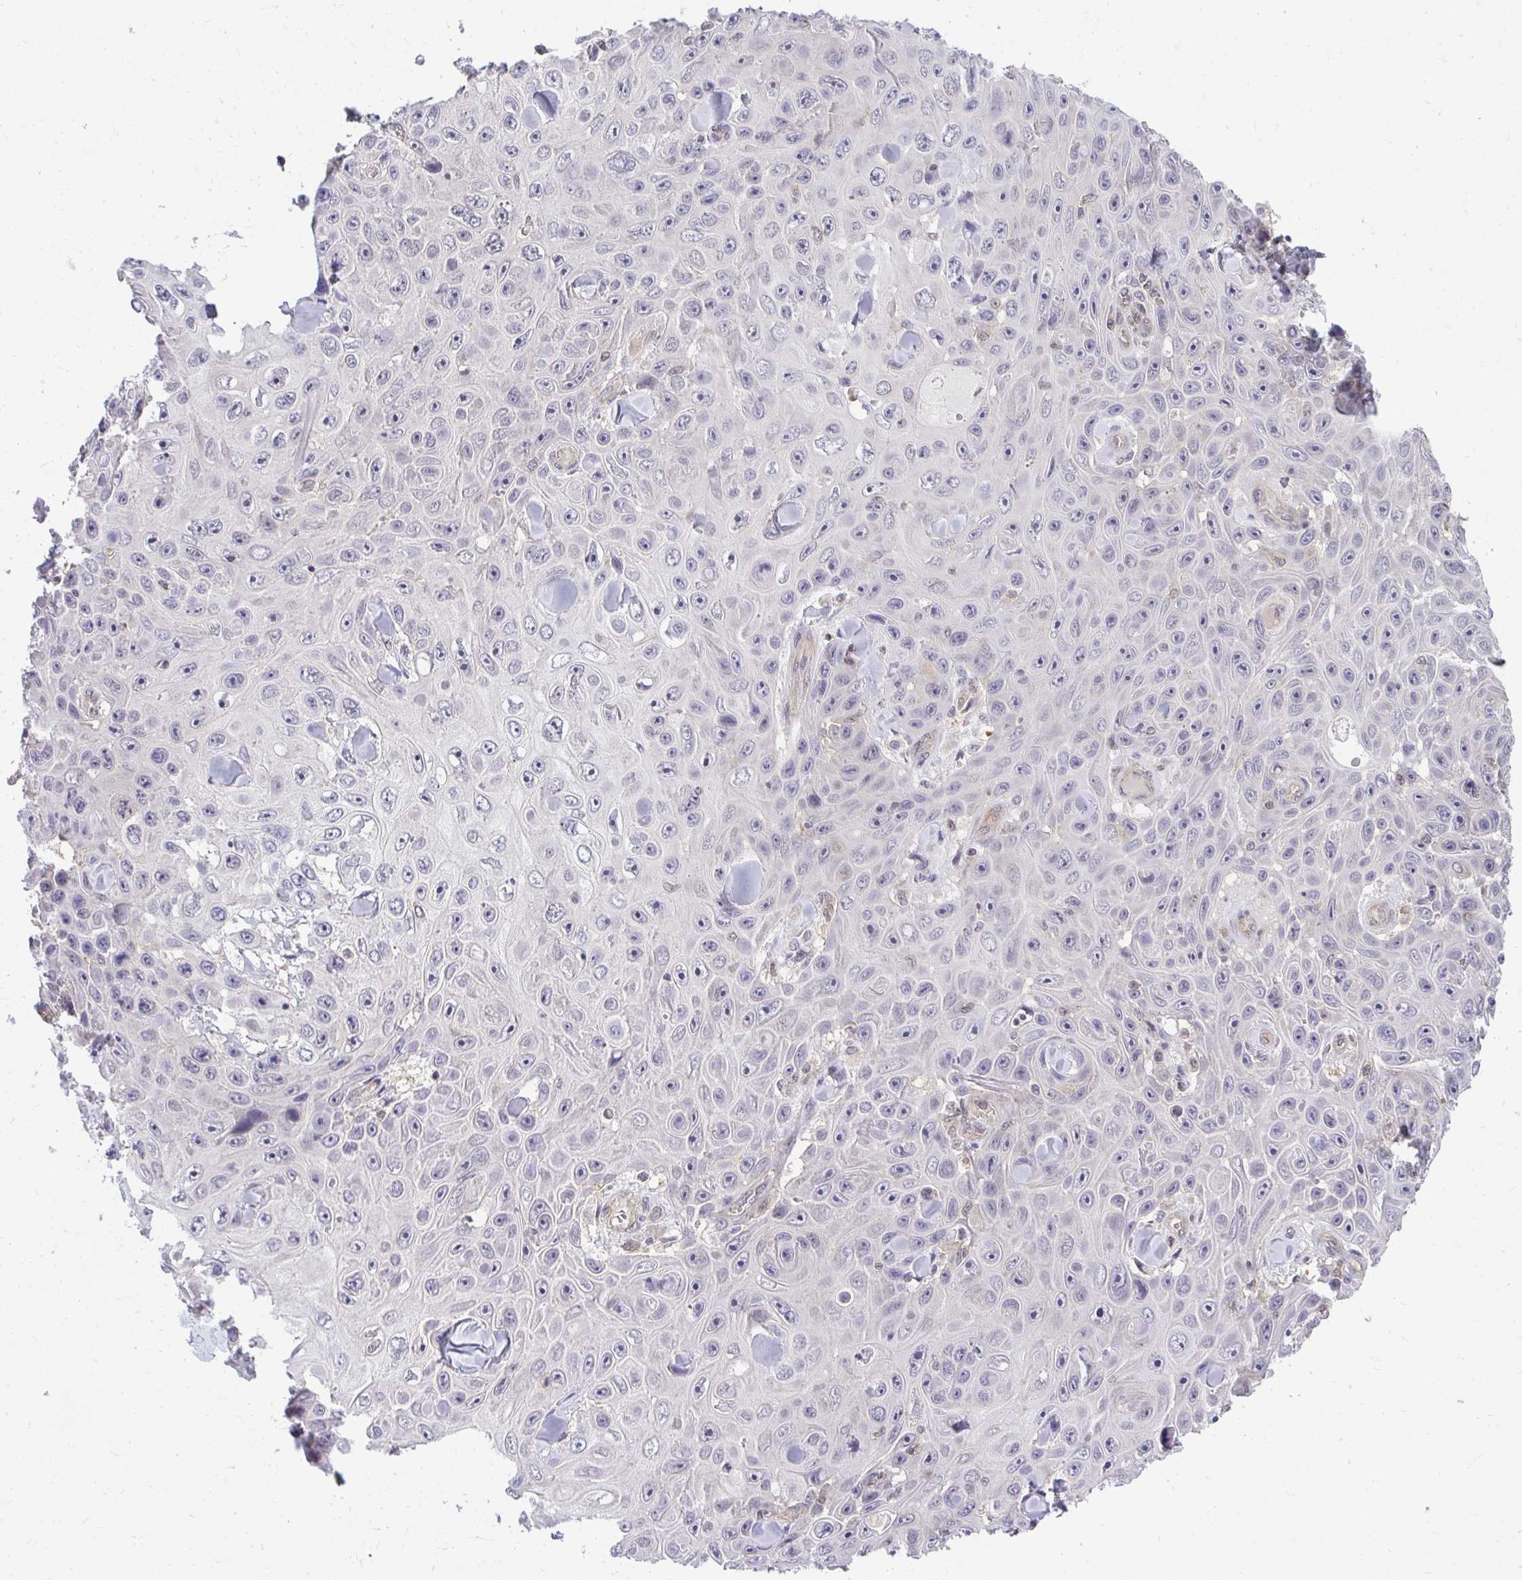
{"staining": {"intensity": "negative", "quantity": "none", "location": "none"}, "tissue": "skin cancer", "cell_type": "Tumor cells", "image_type": "cancer", "snomed": [{"axis": "morphology", "description": "Squamous cell carcinoma, NOS"}, {"axis": "topography", "description": "Skin"}], "caption": "Tumor cells show no significant positivity in skin squamous cell carcinoma.", "gene": "HDHD2", "patient": {"sex": "male", "age": 82}}